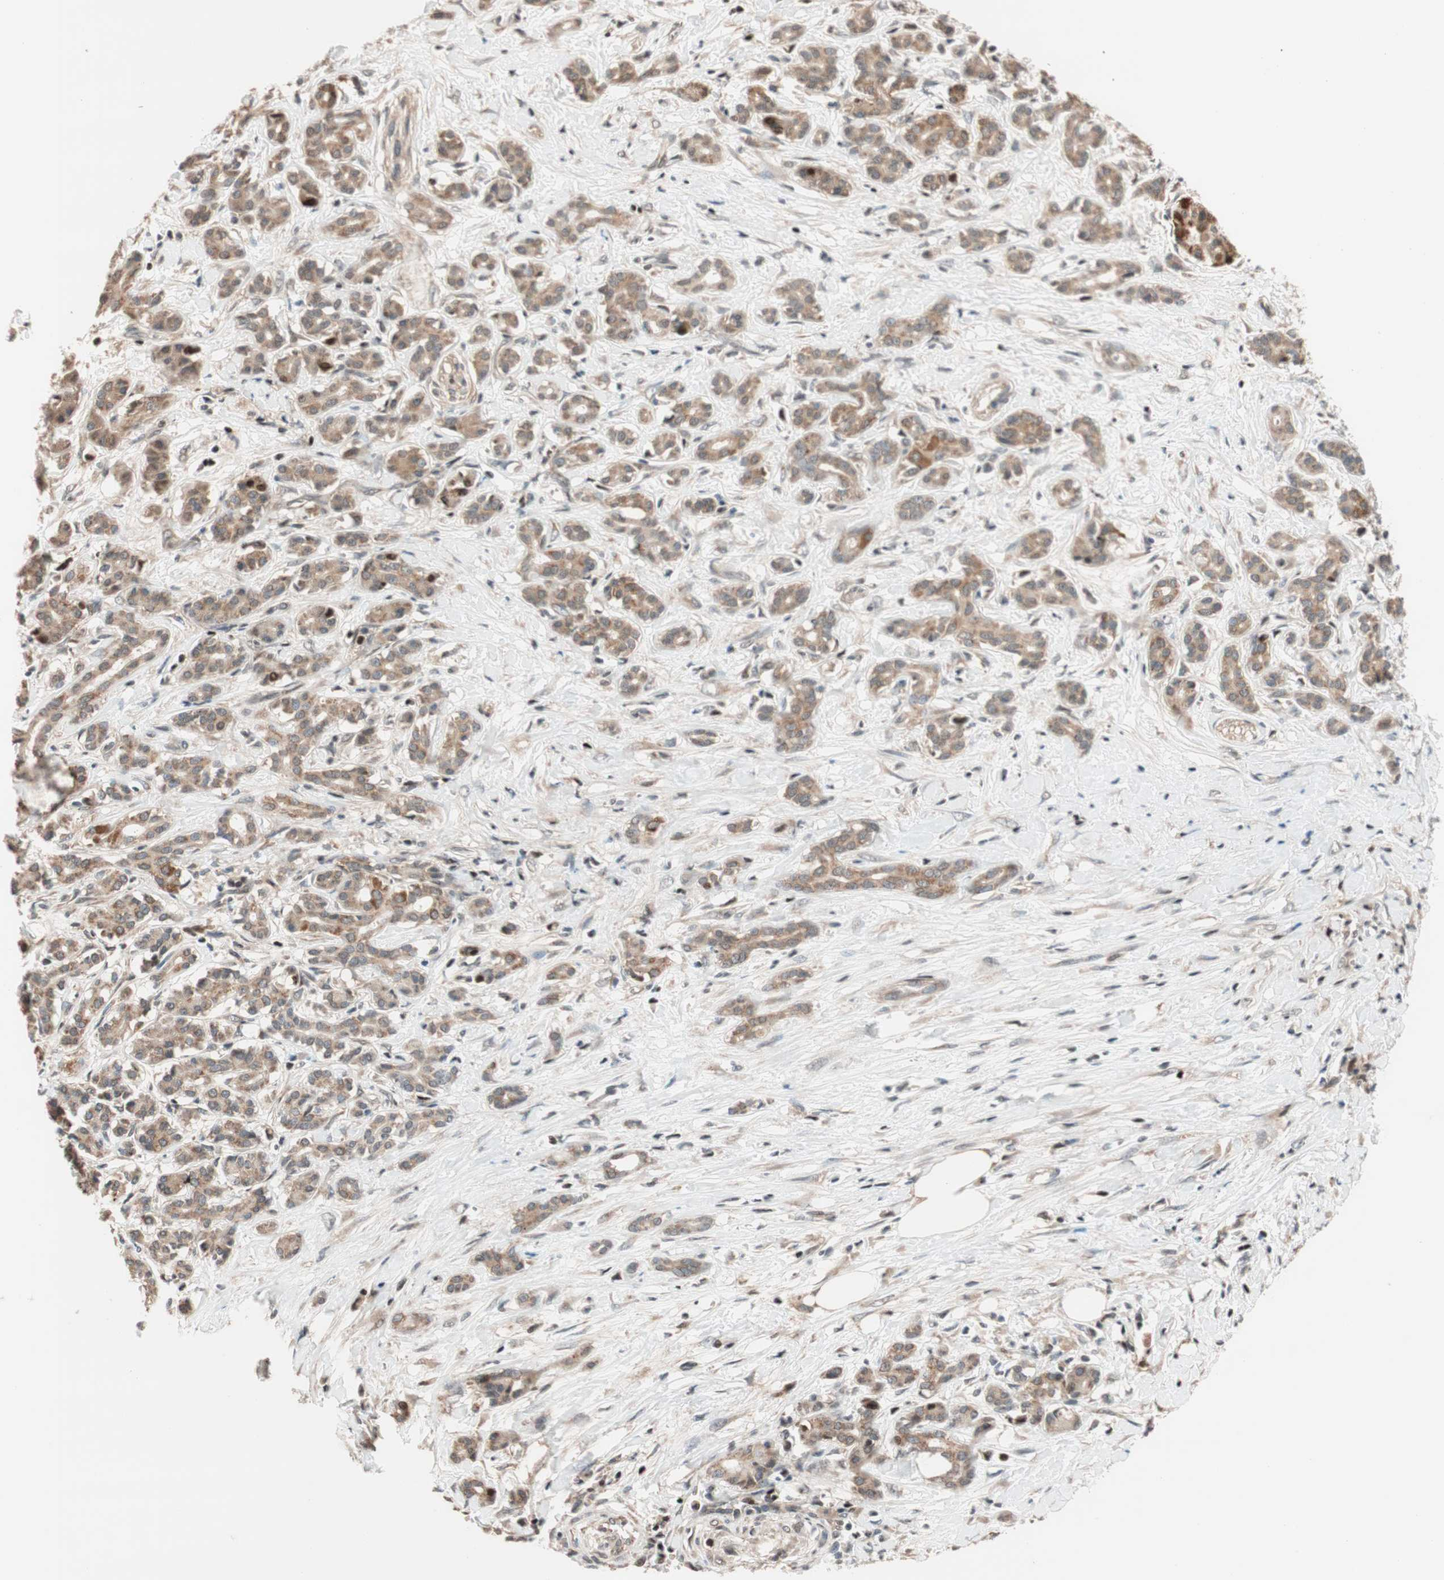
{"staining": {"intensity": "moderate", "quantity": ">75%", "location": "cytoplasmic/membranous"}, "tissue": "pancreatic cancer", "cell_type": "Tumor cells", "image_type": "cancer", "snomed": [{"axis": "morphology", "description": "Adenocarcinoma, NOS"}, {"axis": "topography", "description": "Pancreas"}], "caption": "Pancreatic cancer stained with a brown dye displays moderate cytoplasmic/membranous positive staining in approximately >75% of tumor cells.", "gene": "HECW1", "patient": {"sex": "male", "age": 41}}